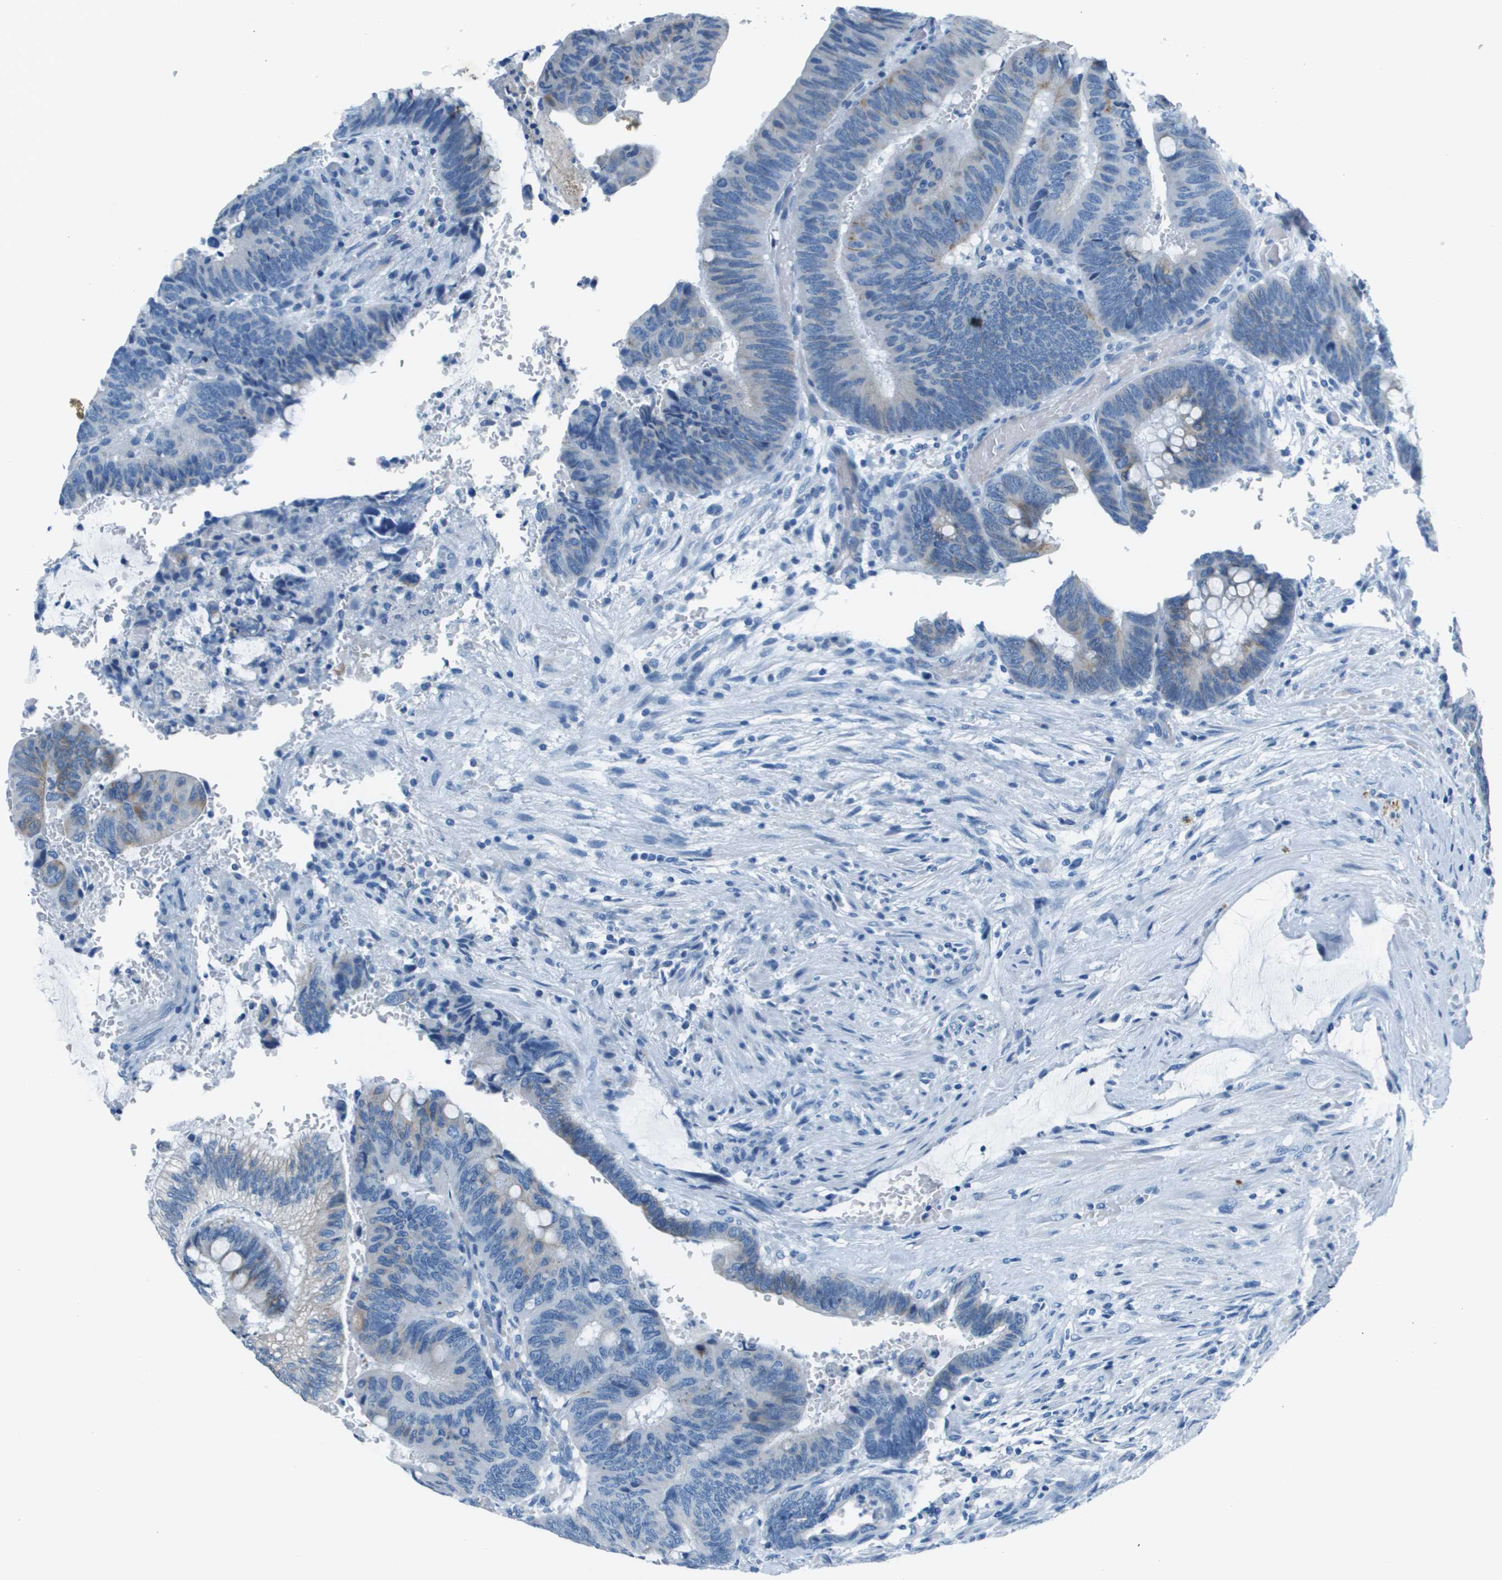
{"staining": {"intensity": "negative", "quantity": "none", "location": "none"}, "tissue": "colorectal cancer", "cell_type": "Tumor cells", "image_type": "cancer", "snomed": [{"axis": "morphology", "description": "Normal tissue, NOS"}, {"axis": "morphology", "description": "Adenocarcinoma, NOS"}, {"axis": "topography", "description": "Rectum"}], "caption": "The micrograph exhibits no staining of tumor cells in colorectal cancer (adenocarcinoma). Nuclei are stained in blue.", "gene": "SLC16A10", "patient": {"sex": "male", "age": 92}}